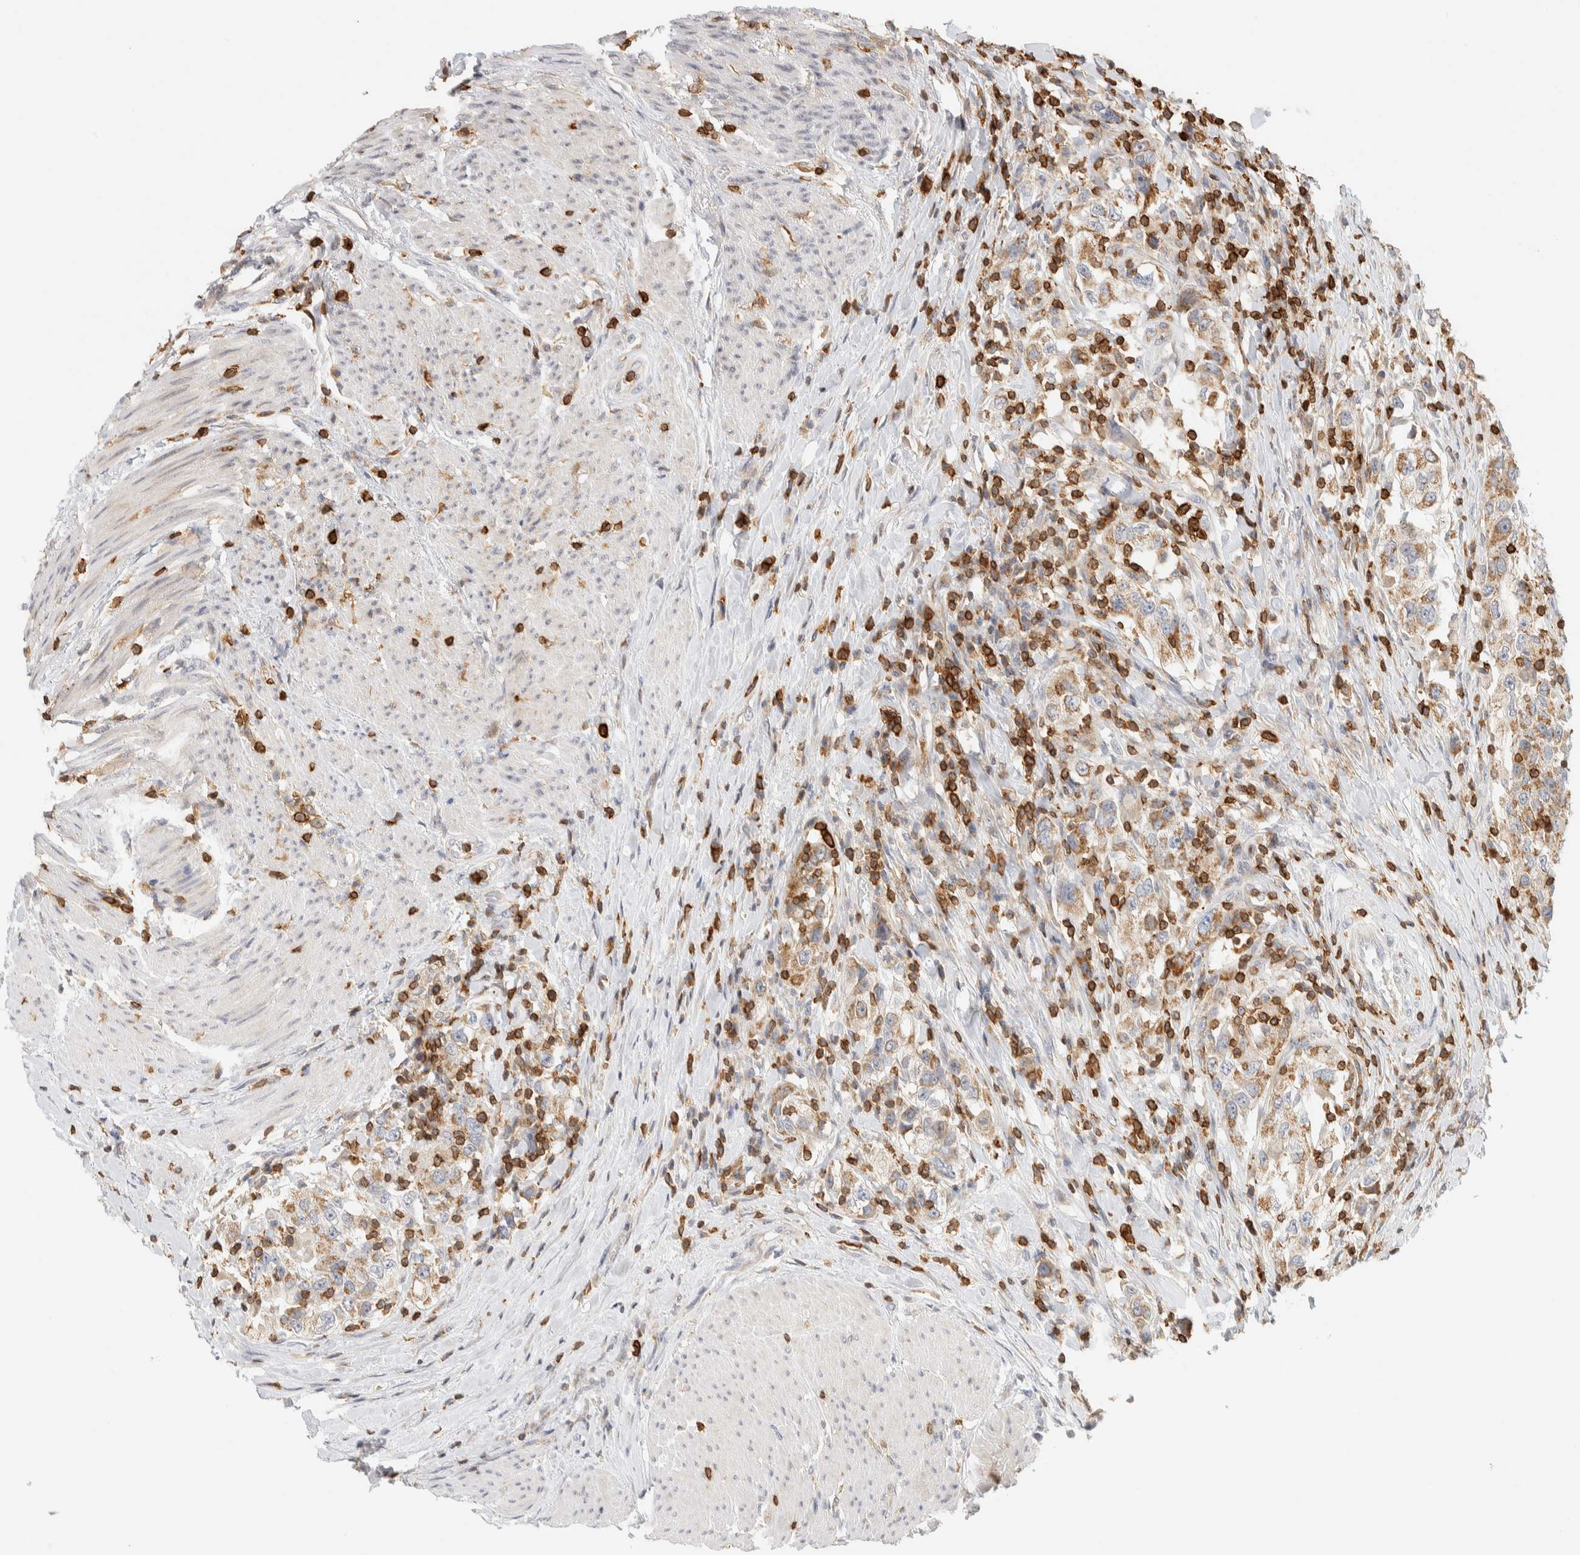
{"staining": {"intensity": "moderate", "quantity": ">75%", "location": "cytoplasmic/membranous"}, "tissue": "urothelial cancer", "cell_type": "Tumor cells", "image_type": "cancer", "snomed": [{"axis": "morphology", "description": "Urothelial carcinoma, High grade"}, {"axis": "topography", "description": "Urinary bladder"}], "caption": "Protein analysis of high-grade urothelial carcinoma tissue displays moderate cytoplasmic/membranous positivity in approximately >75% of tumor cells.", "gene": "RUNDC1", "patient": {"sex": "female", "age": 80}}